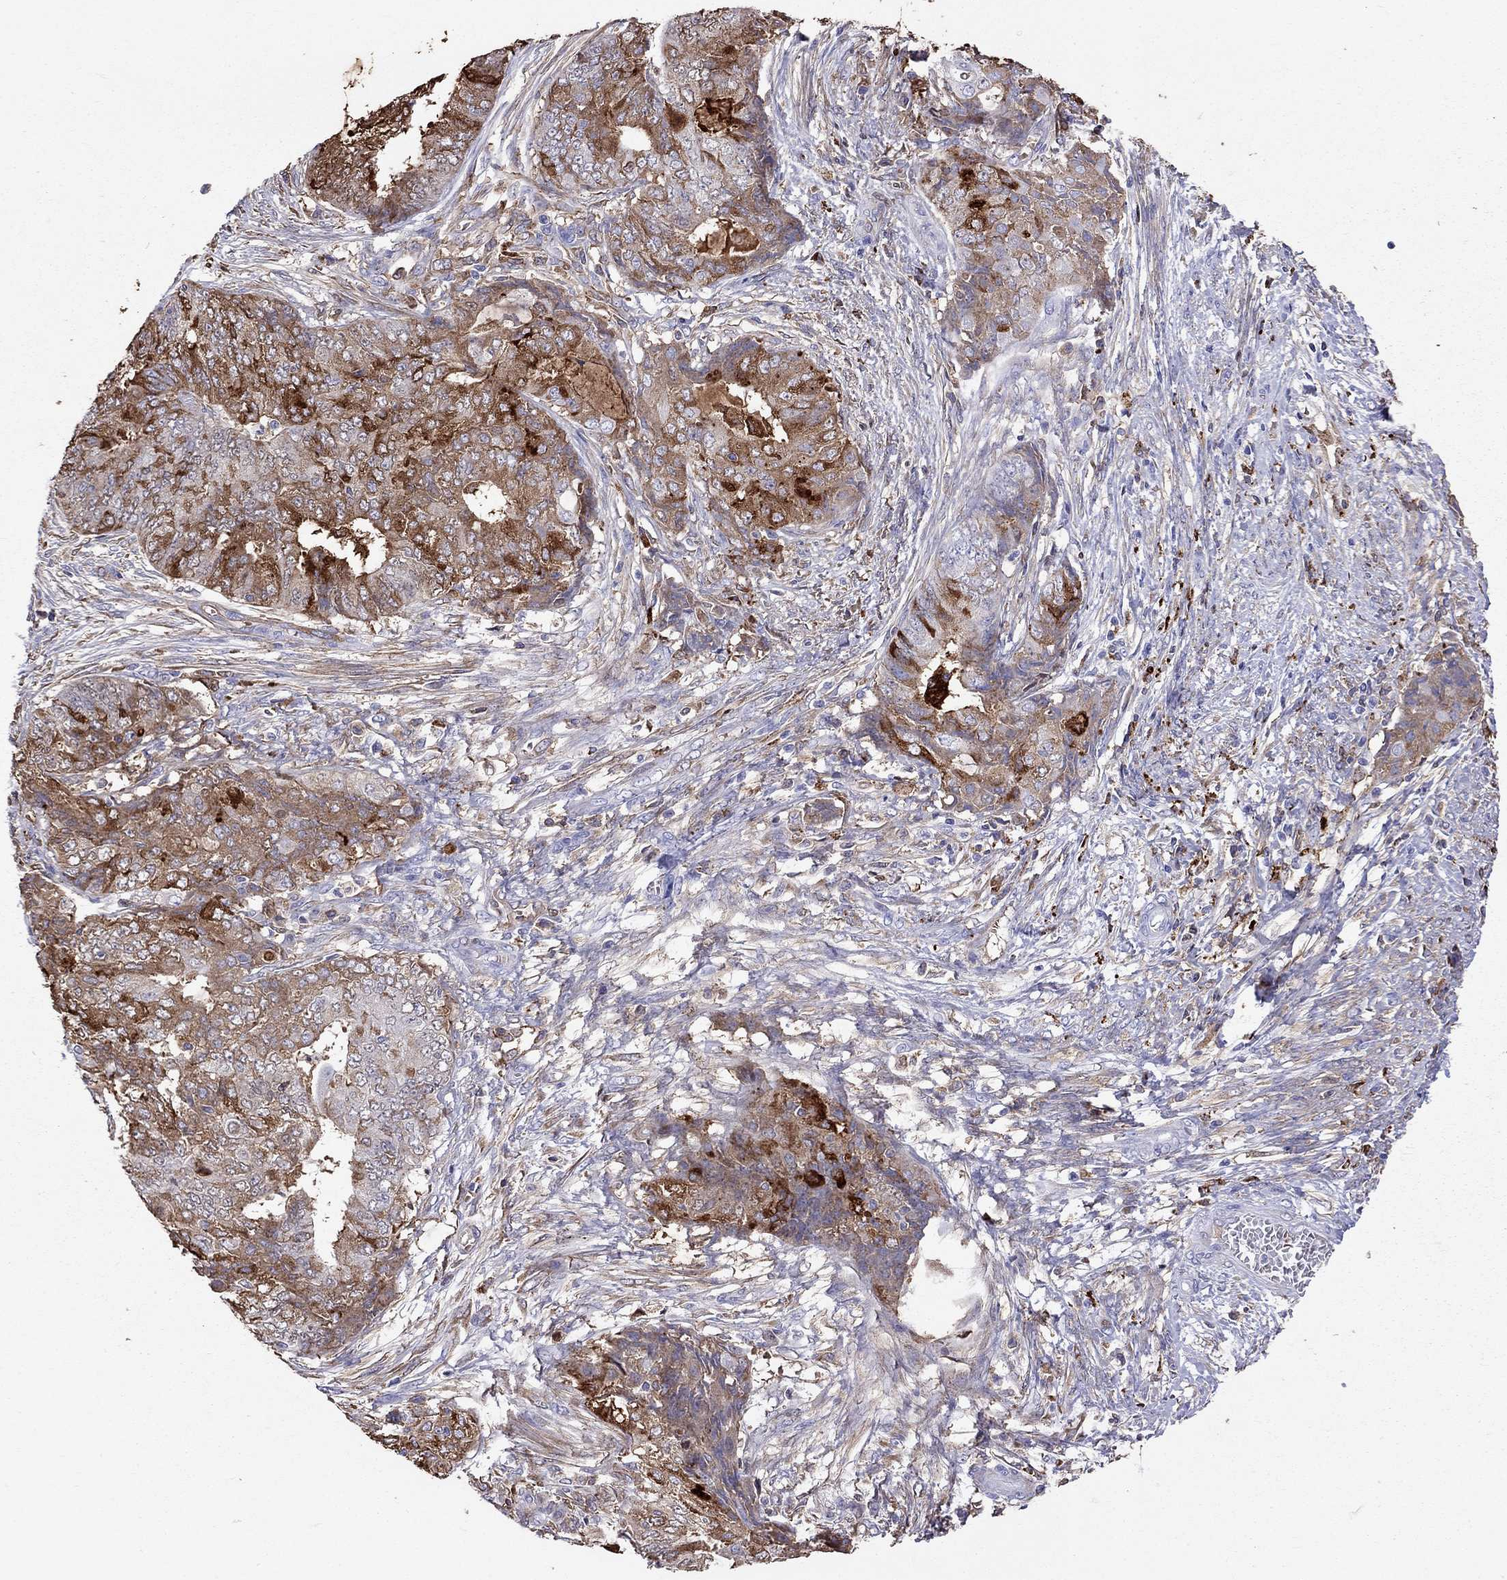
{"staining": {"intensity": "strong", "quantity": ">75%", "location": "cytoplasmic/membranous"}, "tissue": "endometrial cancer", "cell_type": "Tumor cells", "image_type": "cancer", "snomed": [{"axis": "morphology", "description": "Adenocarcinoma, NOS"}, {"axis": "topography", "description": "Endometrium"}], "caption": "Approximately >75% of tumor cells in endometrial adenocarcinoma exhibit strong cytoplasmic/membranous protein expression as visualized by brown immunohistochemical staining.", "gene": "SERPINA3", "patient": {"sex": "female", "age": 62}}